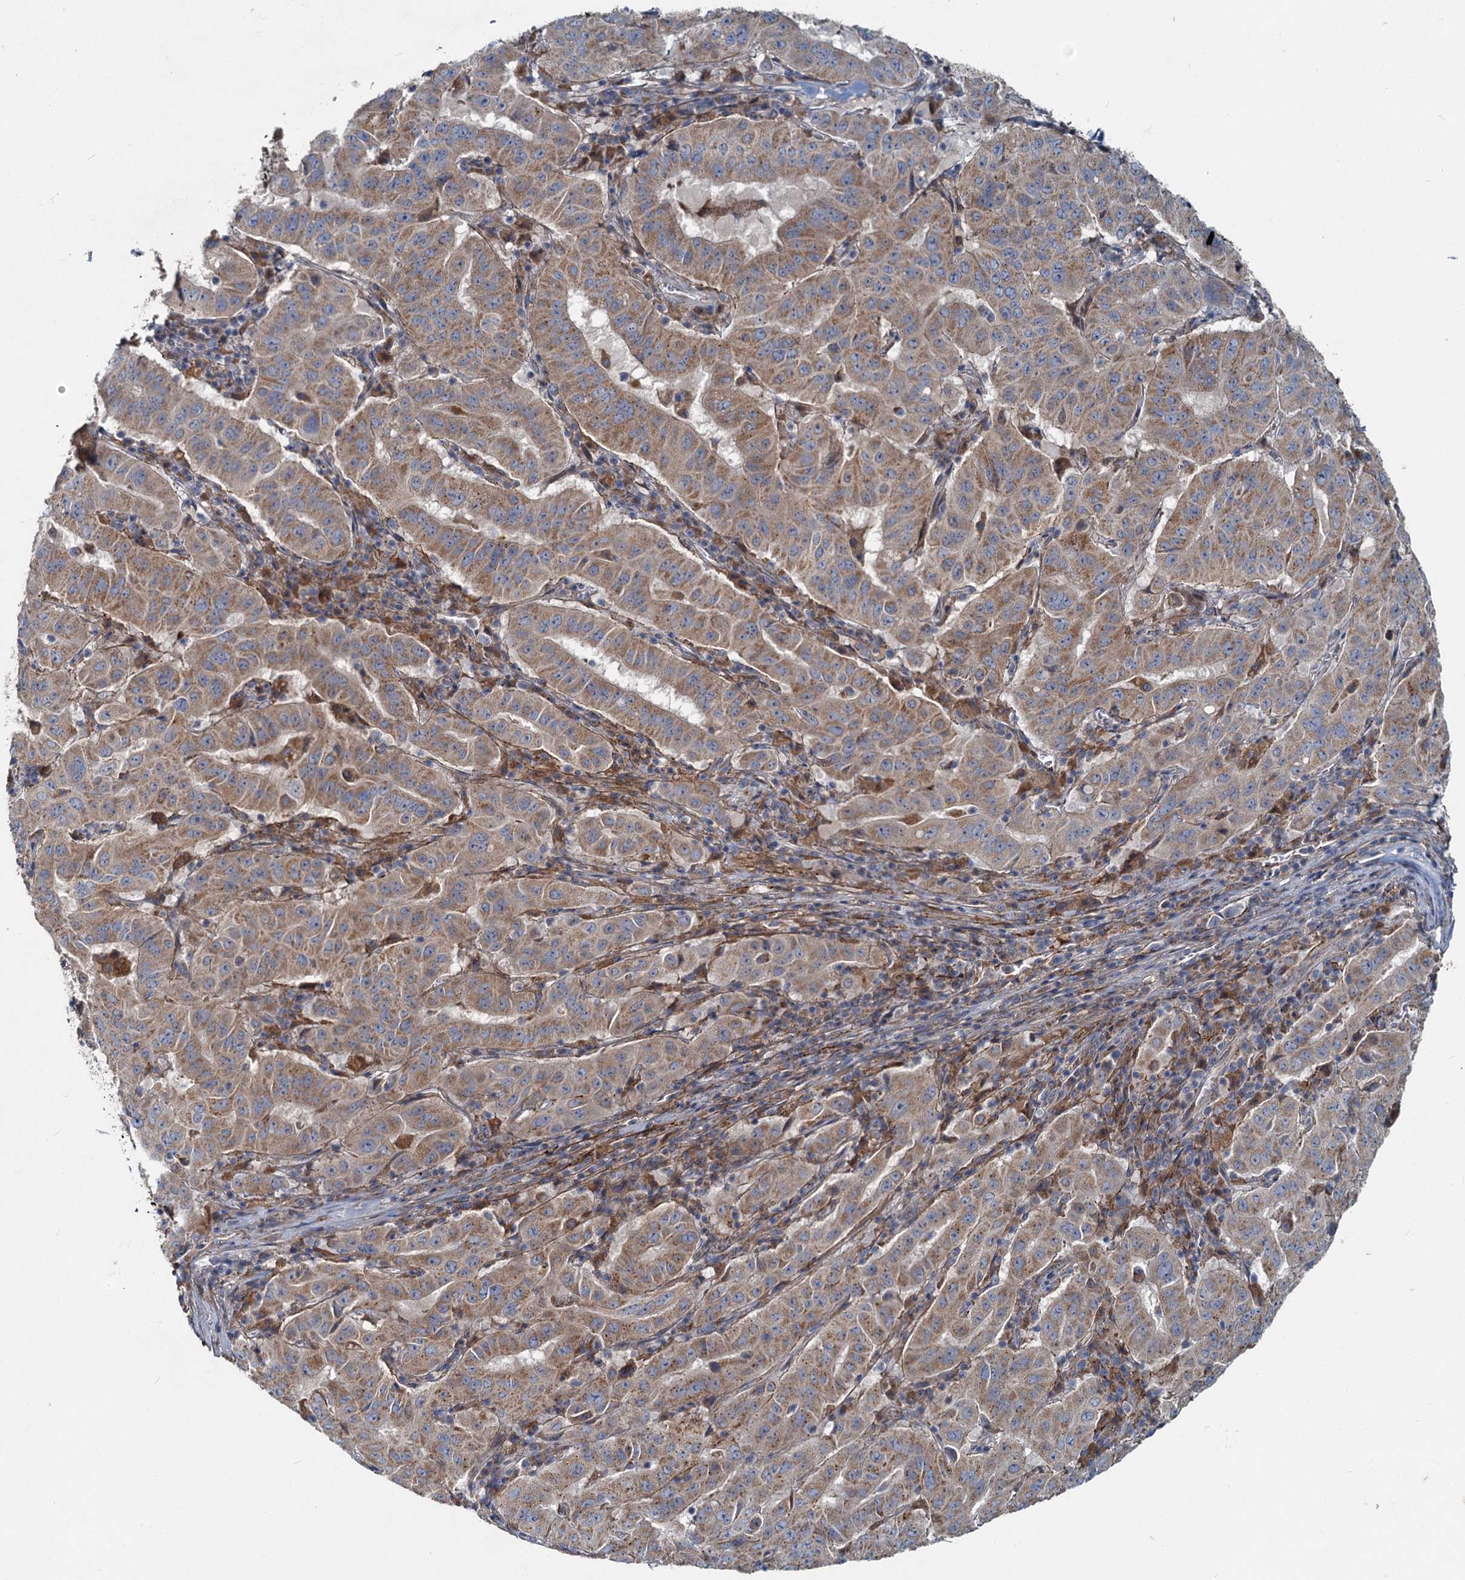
{"staining": {"intensity": "moderate", "quantity": ">75%", "location": "cytoplasmic/membranous"}, "tissue": "pancreatic cancer", "cell_type": "Tumor cells", "image_type": "cancer", "snomed": [{"axis": "morphology", "description": "Adenocarcinoma, NOS"}, {"axis": "topography", "description": "Pancreas"}], "caption": "Immunohistochemistry (IHC) image of human pancreatic adenocarcinoma stained for a protein (brown), which displays medium levels of moderate cytoplasmic/membranous staining in about >75% of tumor cells.", "gene": "ADCY2", "patient": {"sex": "male", "age": 63}}